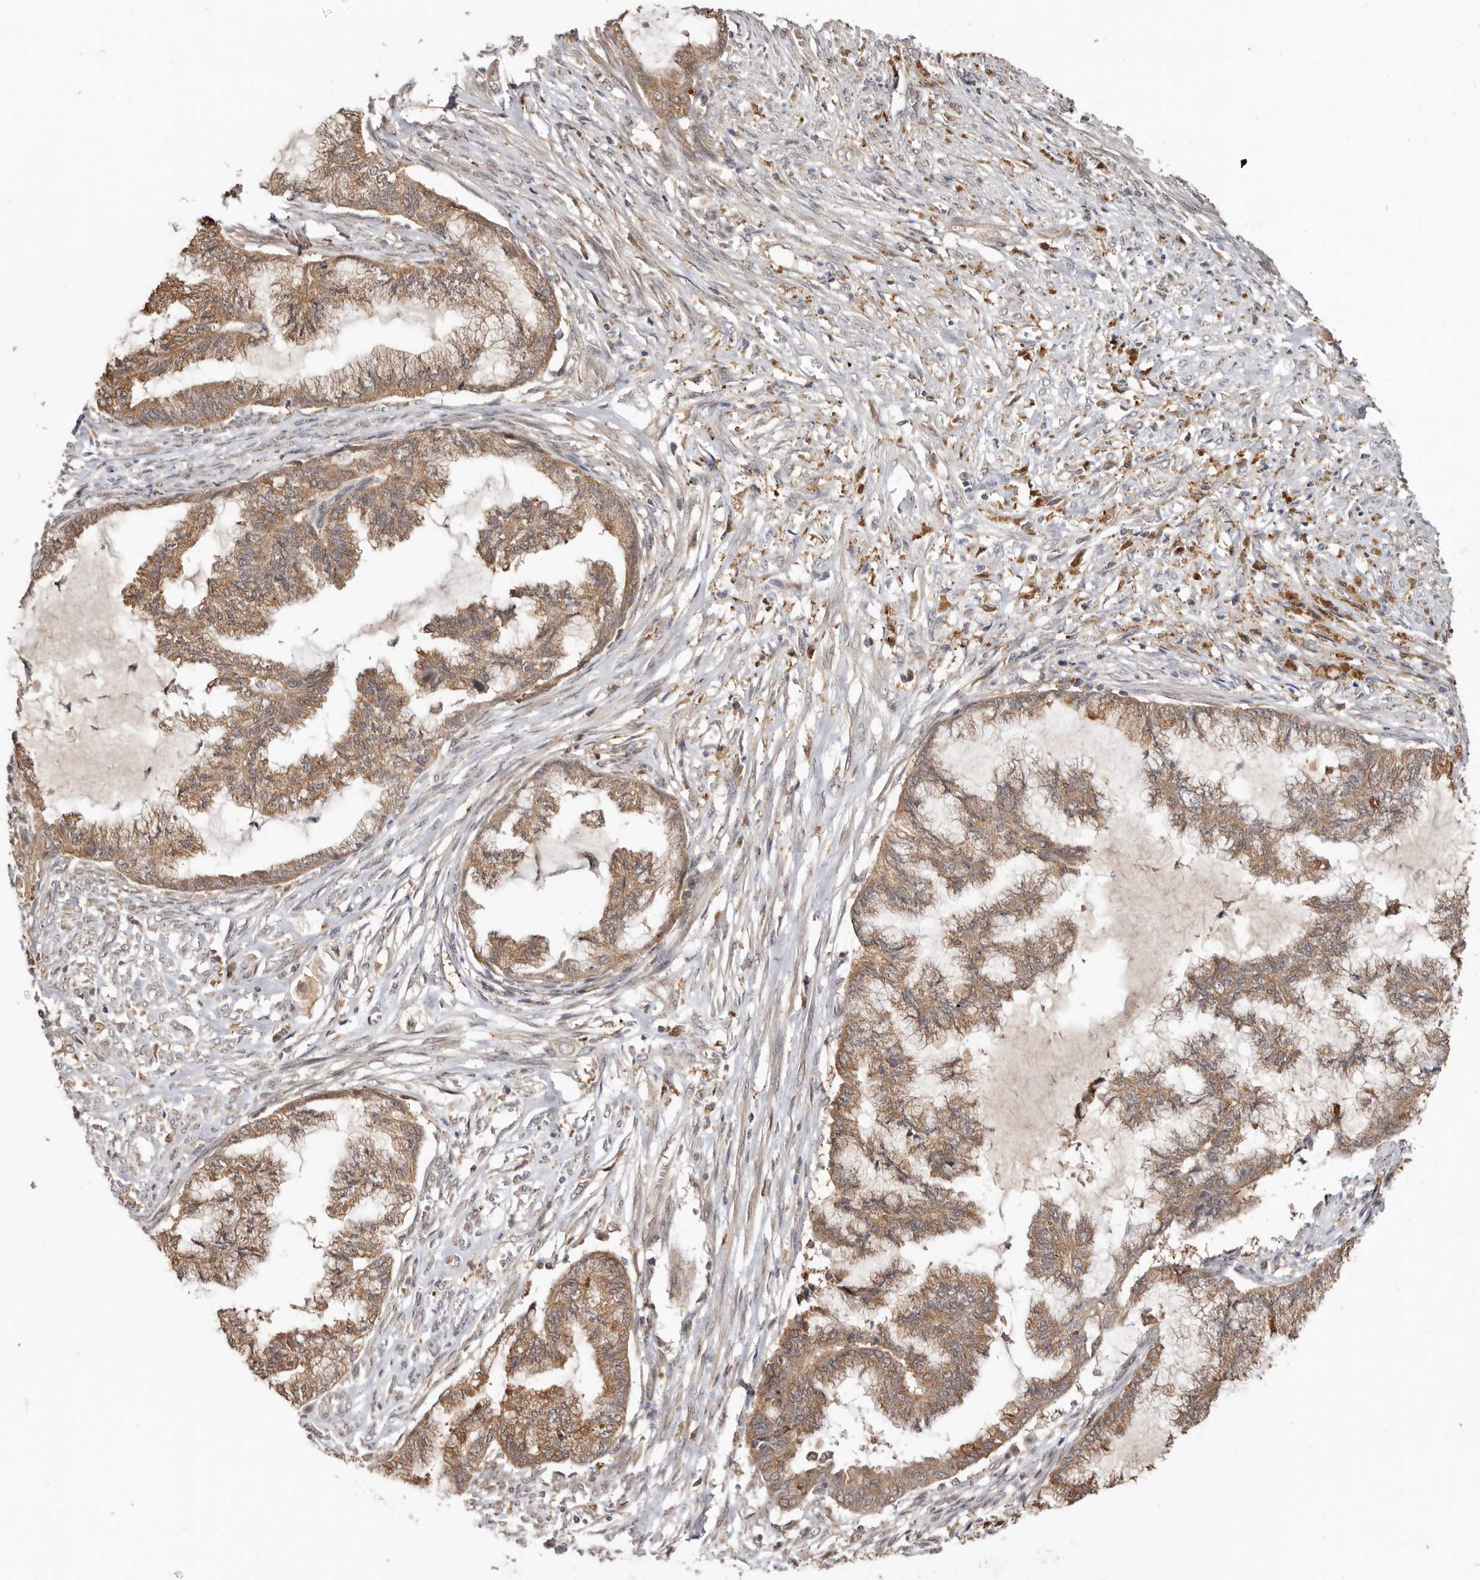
{"staining": {"intensity": "moderate", "quantity": ">75%", "location": "cytoplasmic/membranous"}, "tissue": "endometrial cancer", "cell_type": "Tumor cells", "image_type": "cancer", "snomed": [{"axis": "morphology", "description": "Adenocarcinoma, NOS"}, {"axis": "topography", "description": "Endometrium"}], "caption": "Immunohistochemistry (IHC) micrograph of human endometrial adenocarcinoma stained for a protein (brown), which shows medium levels of moderate cytoplasmic/membranous expression in approximately >75% of tumor cells.", "gene": "RSPO2", "patient": {"sex": "female", "age": 86}}